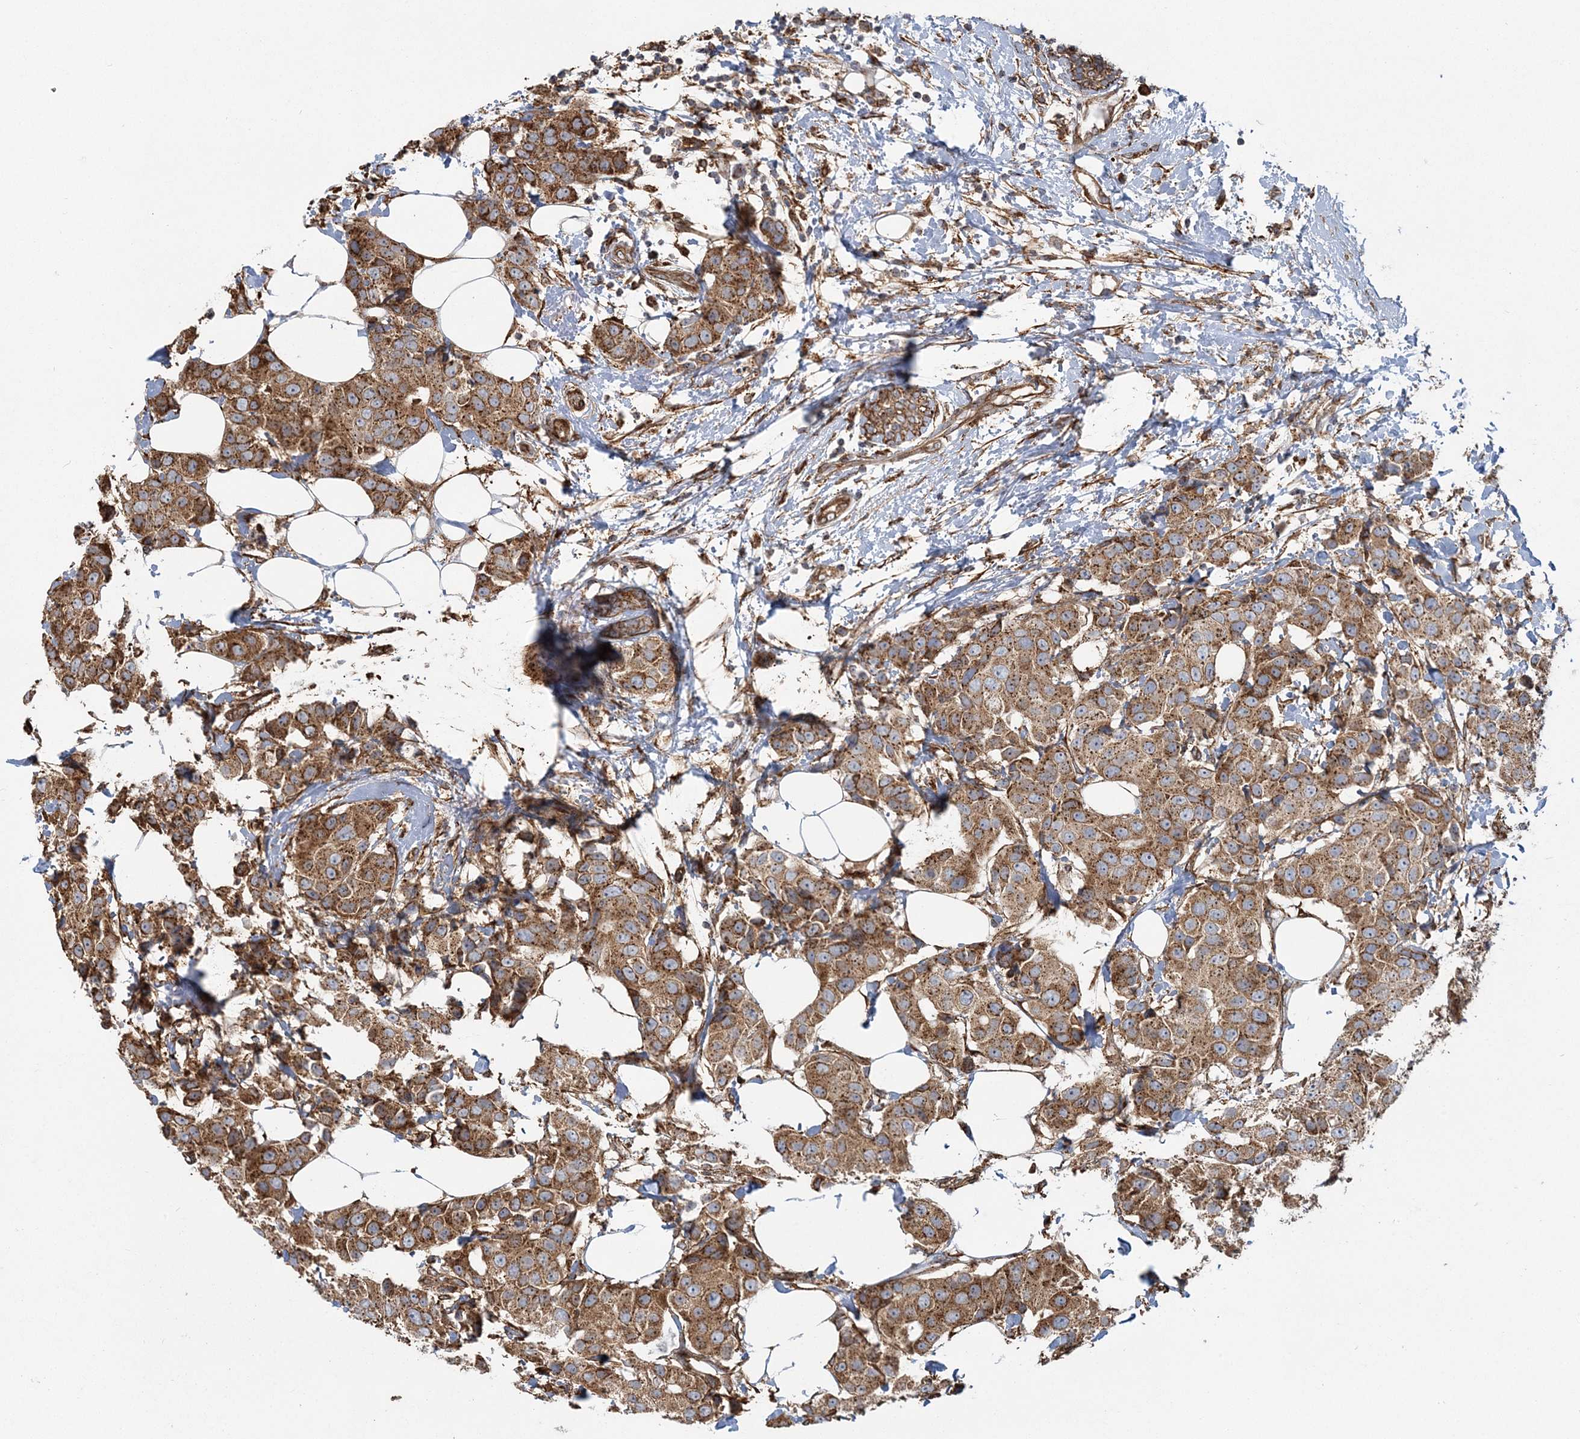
{"staining": {"intensity": "moderate", "quantity": ">75%", "location": "cytoplasmic/membranous"}, "tissue": "breast cancer", "cell_type": "Tumor cells", "image_type": "cancer", "snomed": [{"axis": "morphology", "description": "Normal tissue, NOS"}, {"axis": "morphology", "description": "Duct carcinoma"}, {"axis": "topography", "description": "Breast"}], "caption": "A high-resolution histopathology image shows immunohistochemistry staining of intraductal carcinoma (breast), which displays moderate cytoplasmic/membranous expression in approximately >75% of tumor cells.", "gene": "TRAF3IP2", "patient": {"sex": "female", "age": 39}}